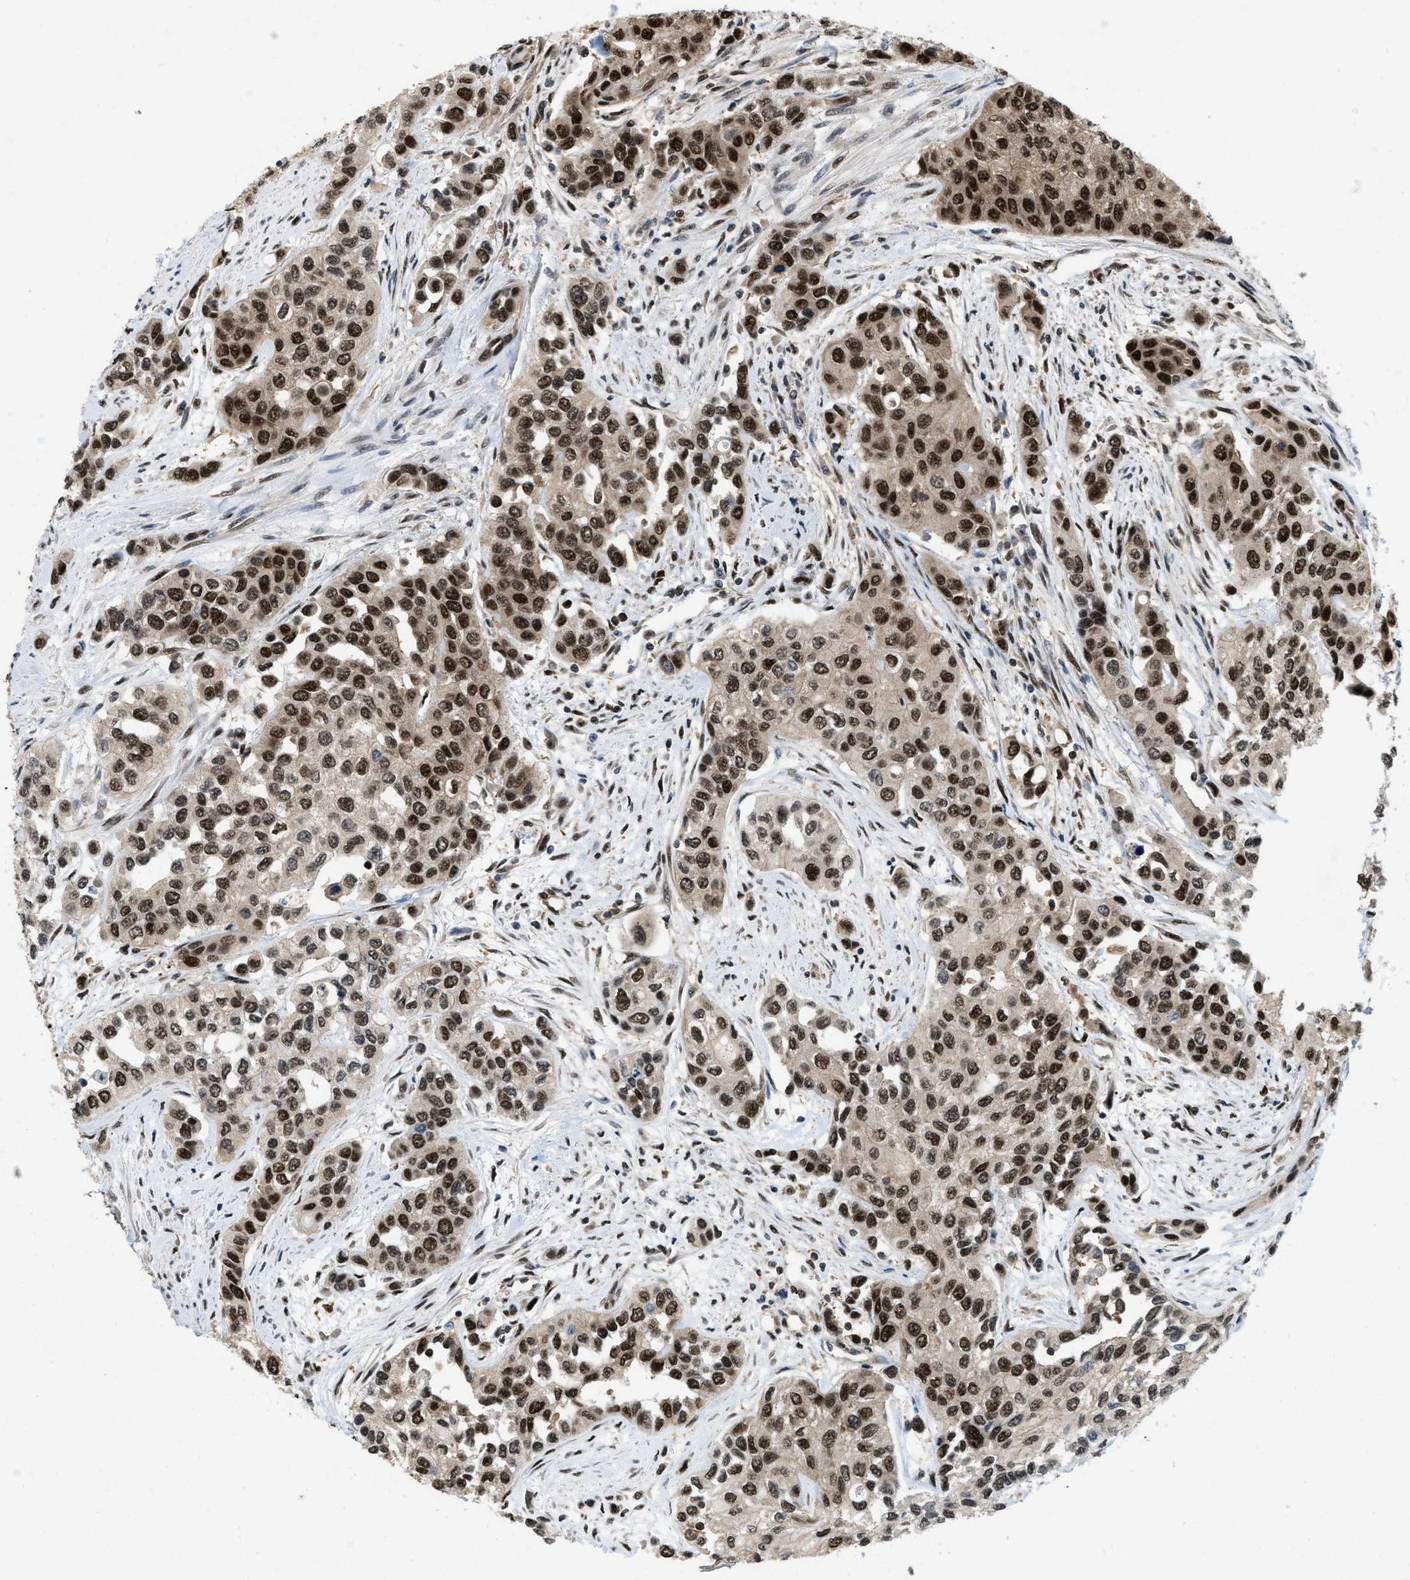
{"staining": {"intensity": "strong", "quantity": ">75%", "location": "cytoplasmic/membranous,nuclear"}, "tissue": "urothelial cancer", "cell_type": "Tumor cells", "image_type": "cancer", "snomed": [{"axis": "morphology", "description": "Urothelial carcinoma, High grade"}, {"axis": "topography", "description": "Urinary bladder"}], "caption": "A histopathology image of human urothelial cancer stained for a protein reveals strong cytoplasmic/membranous and nuclear brown staining in tumor cells.", "gene": "ATF7IP", "patient": {"sex": "female", "age": 56}}